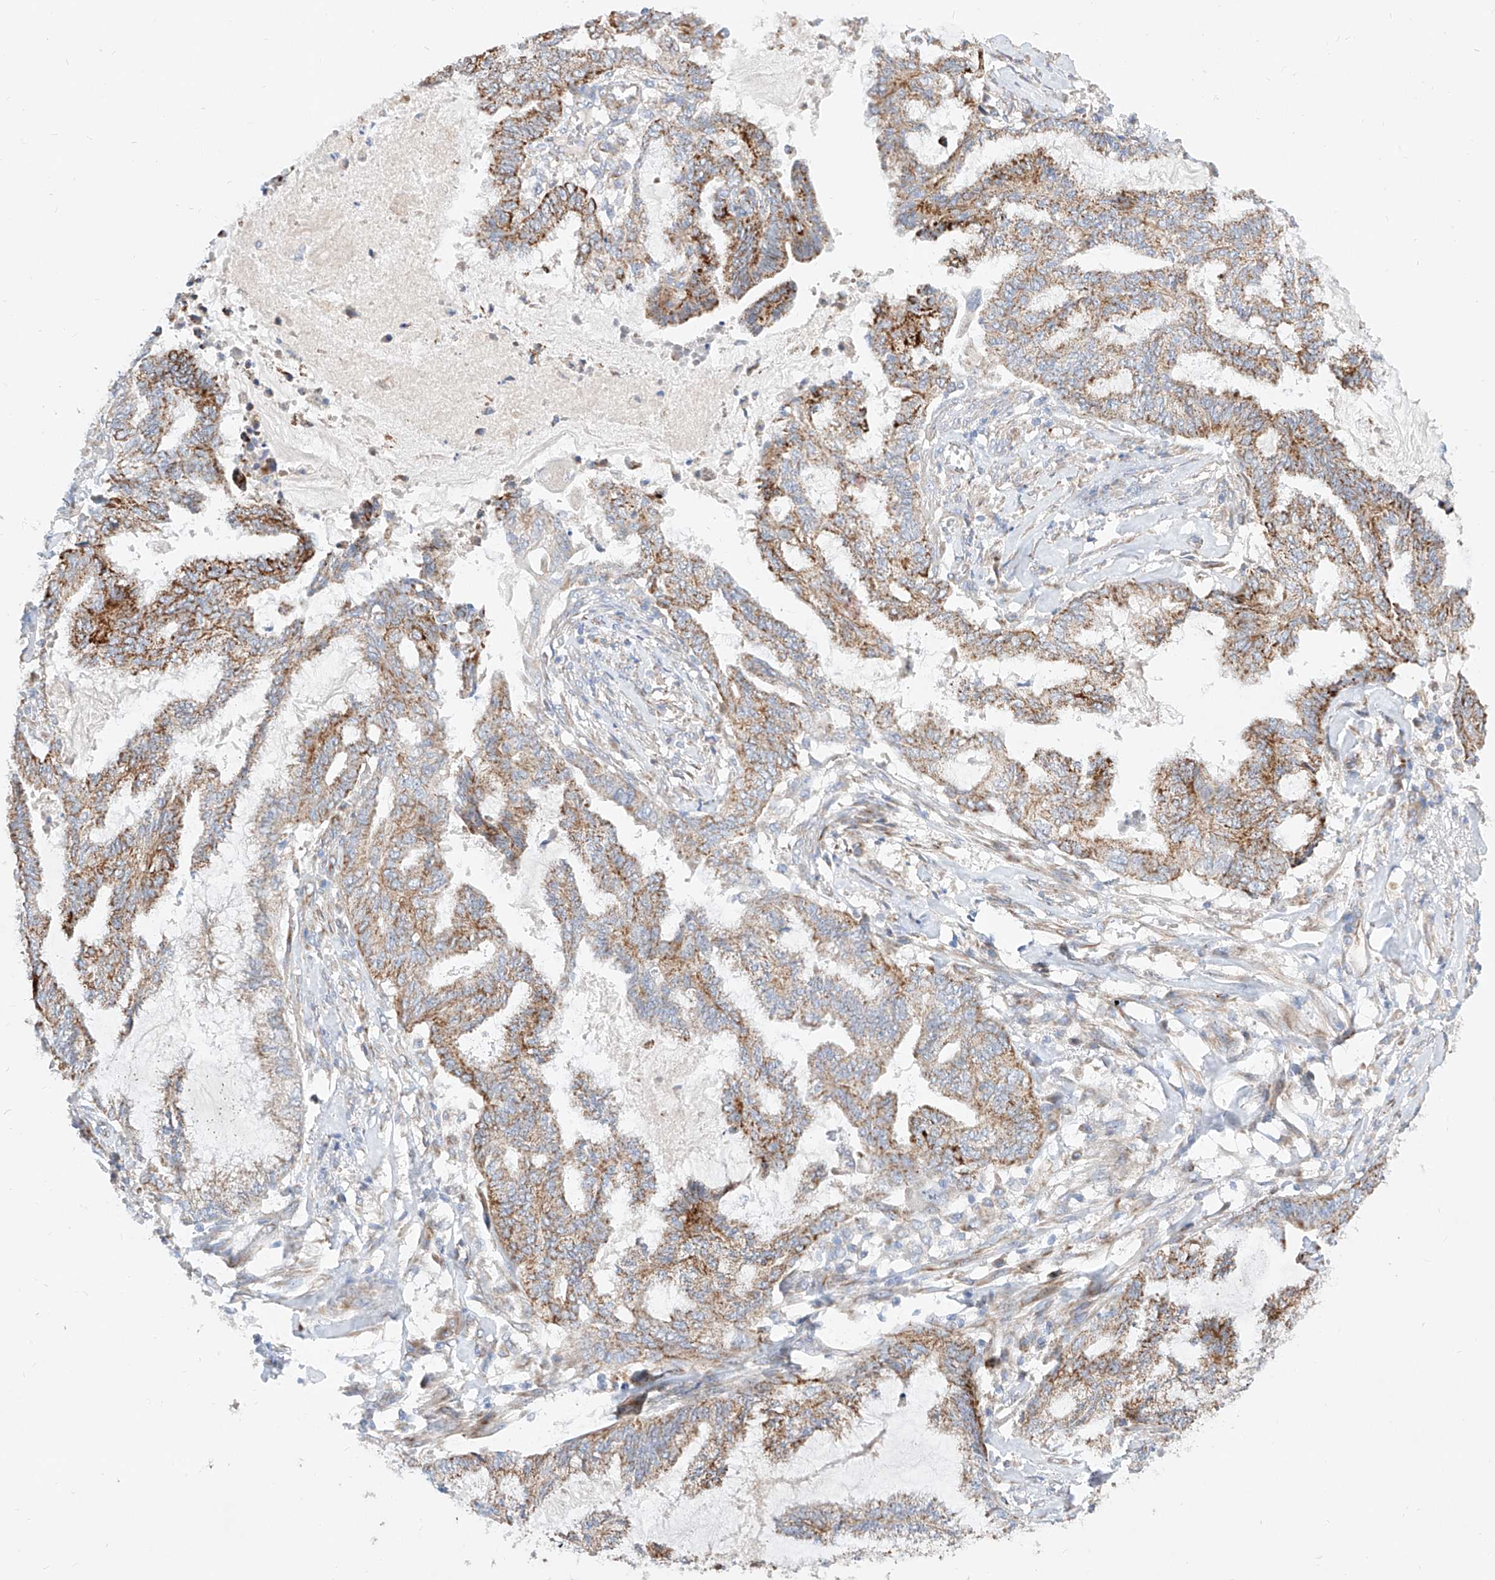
{"staining": {"intensity": "moderate", "quantity": ">75%", "location": "cytoplasmic/membranous"}, "tissue": "endometrial cancer", "cell_type": "Tumor cells", "image_type": "cancer", "snomed": [{"axis": "morphology", "description": "Adenocarcinoma, NOS"}, {"axis": "topography", "description": "Endometrium"}], "caption": "A histopathology image showing moderate cytoplasmic/membranous positivity in about >75% of tumor cells in adenocarcinoma (endometrial), as visualized by brown immunohistochemical staining.", "gene": "CST9", "patient": {"sex": "female", "age": 86}}